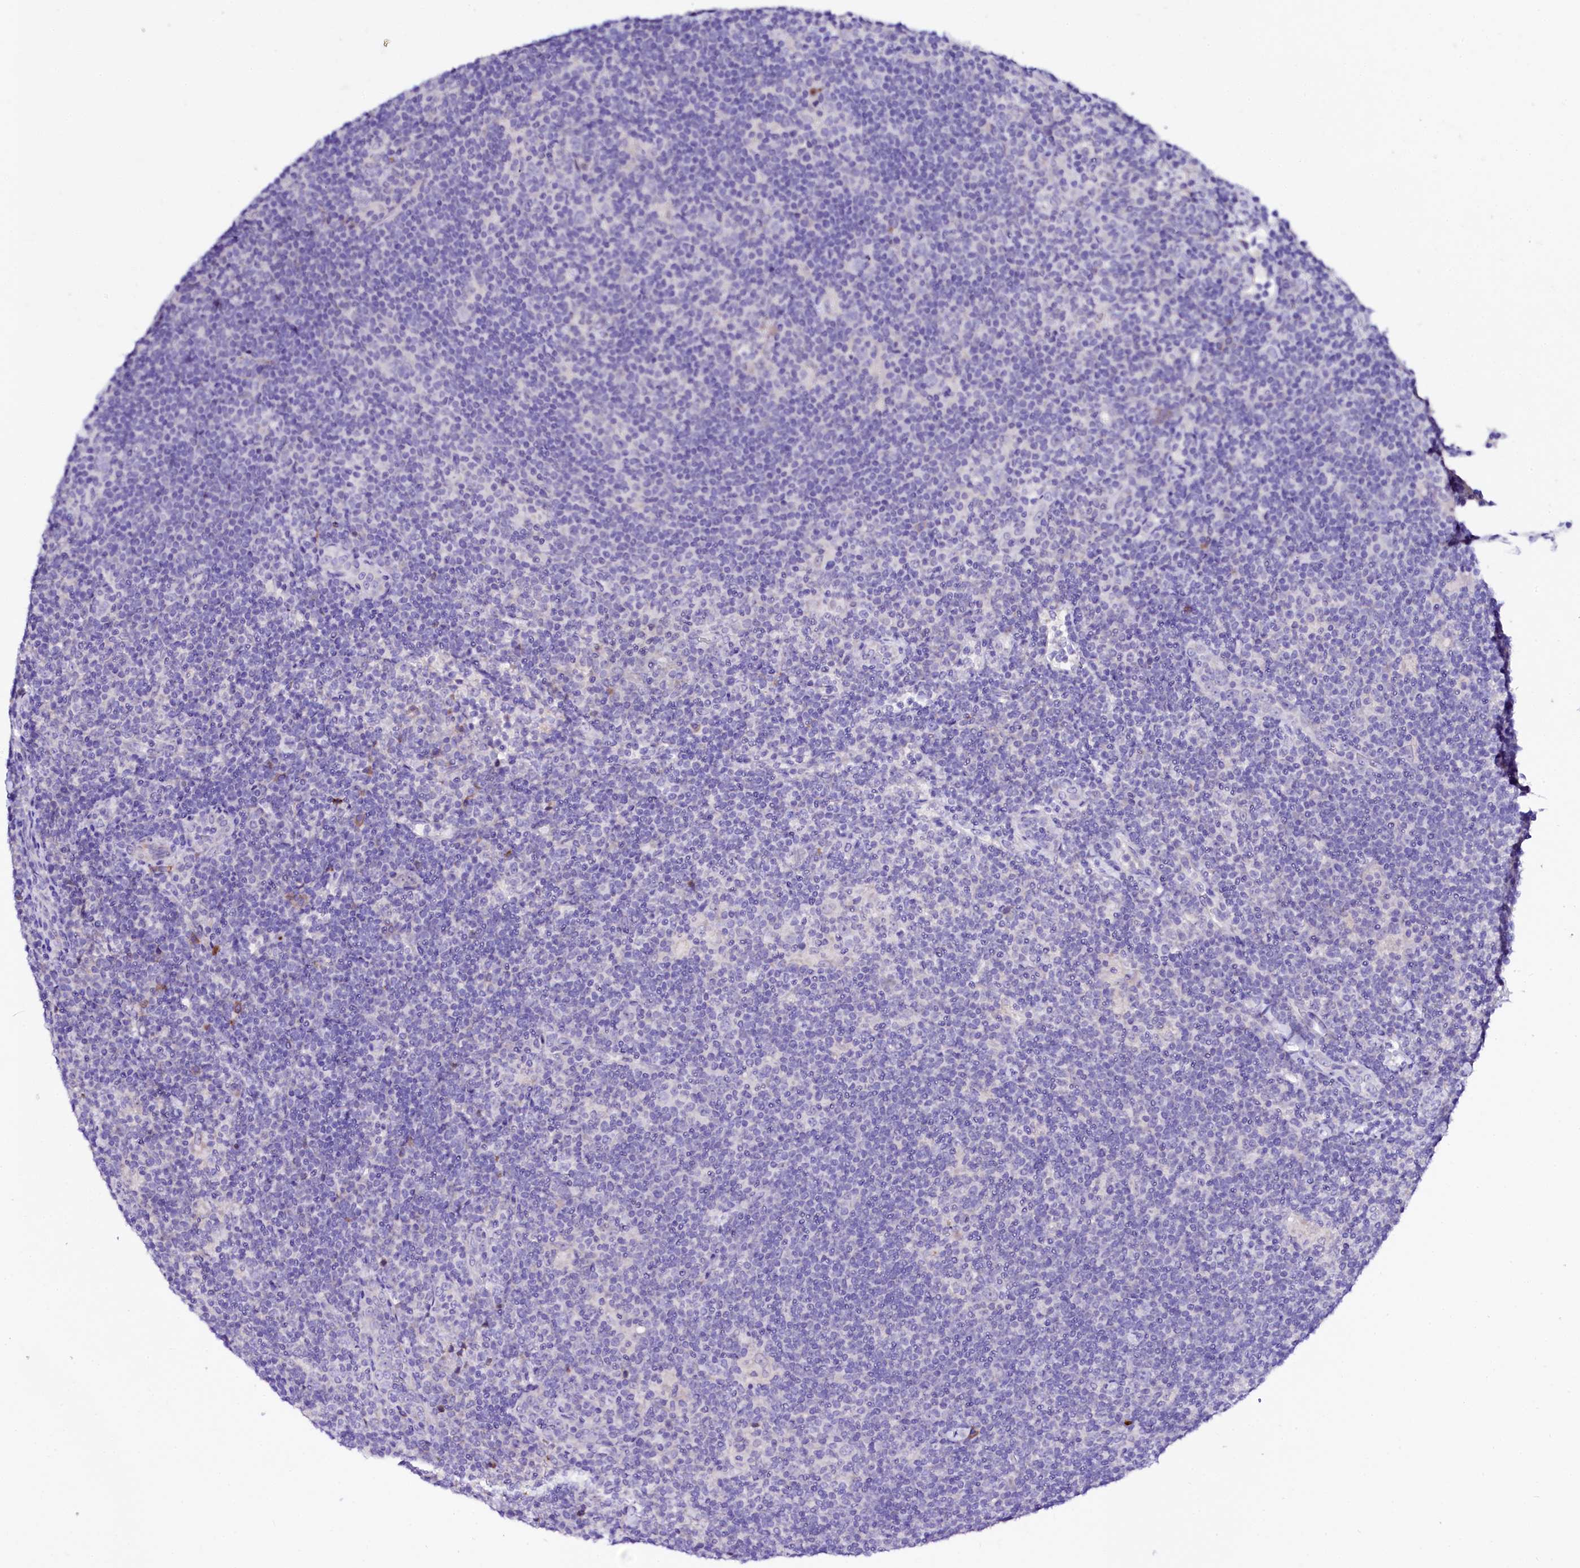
{"staining": {"intensity": "negative", "quantity": "none", "location": "none"}, "tissue": "lymphoma", "cell_type": "Tumor cells", "image_type": "cancer", "snomed": [{"axis": "morphology", "description": "Hodgkin's disease, NOS"}, {"axis": "topography", "description": "Lymph node"}], "caption": "This is an immunohistochemistry photomicrograph of lymphoma. There is no positivity in tumor cells.", "gene": "BTBD16", "patient": {"sex": "female", "age": 57}}